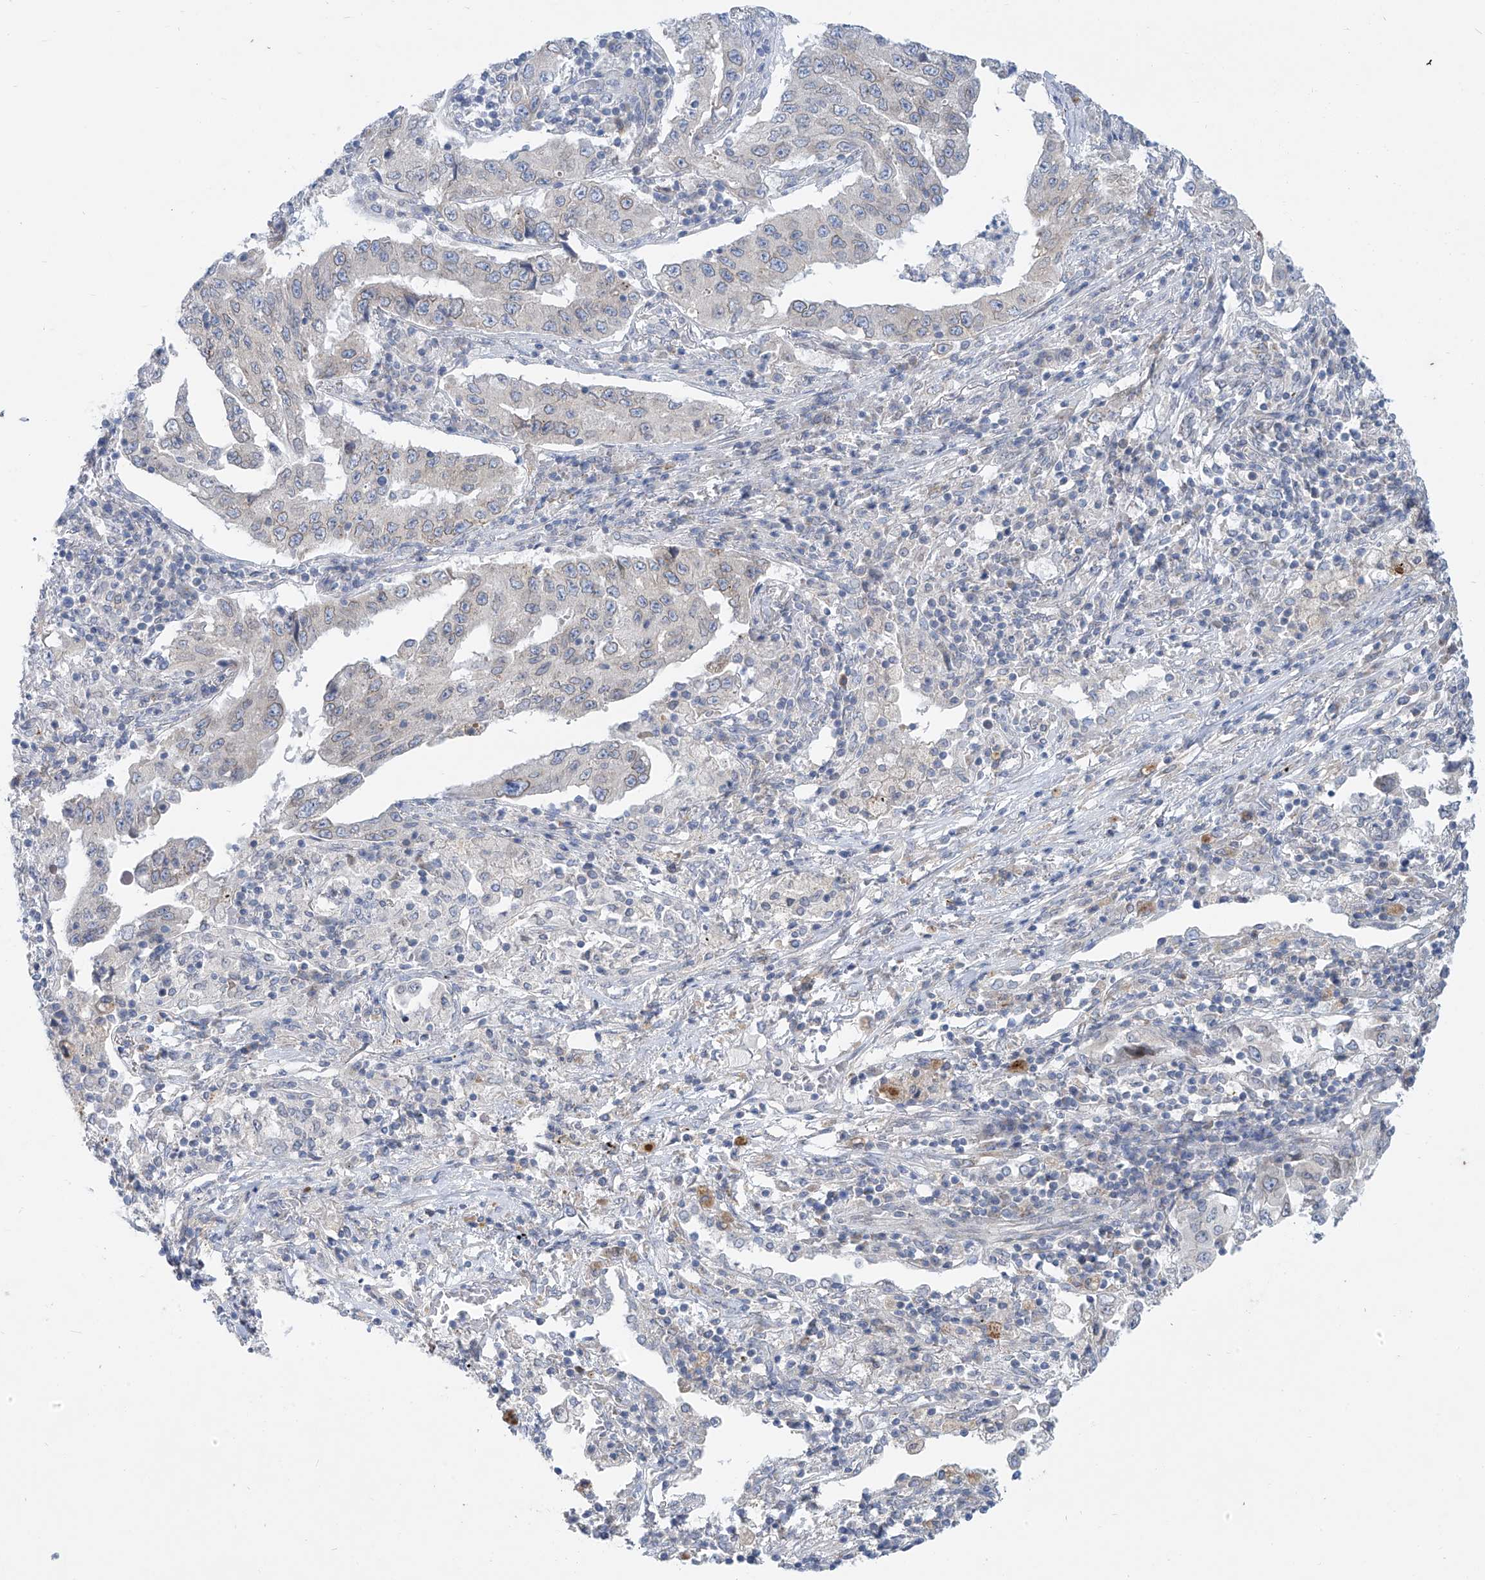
{"staining": {"intensity": "negative", "quantity": "none", "location": "none"}, "tissue": "lung cancer", "cell_type": "Tumor cells", "image_type": "cancer", "snomed": [{"axis": "morphology", "description": "Adenocarcinoma, NOS"}, {"axis": "topography", "description": "Lung"}], "caption": "Tumor cells are negative for protein expression in human adenocarcinoma (lung).", "gene": "KRTAP25-1", "patient": {"sex": "female", "age": 51}}